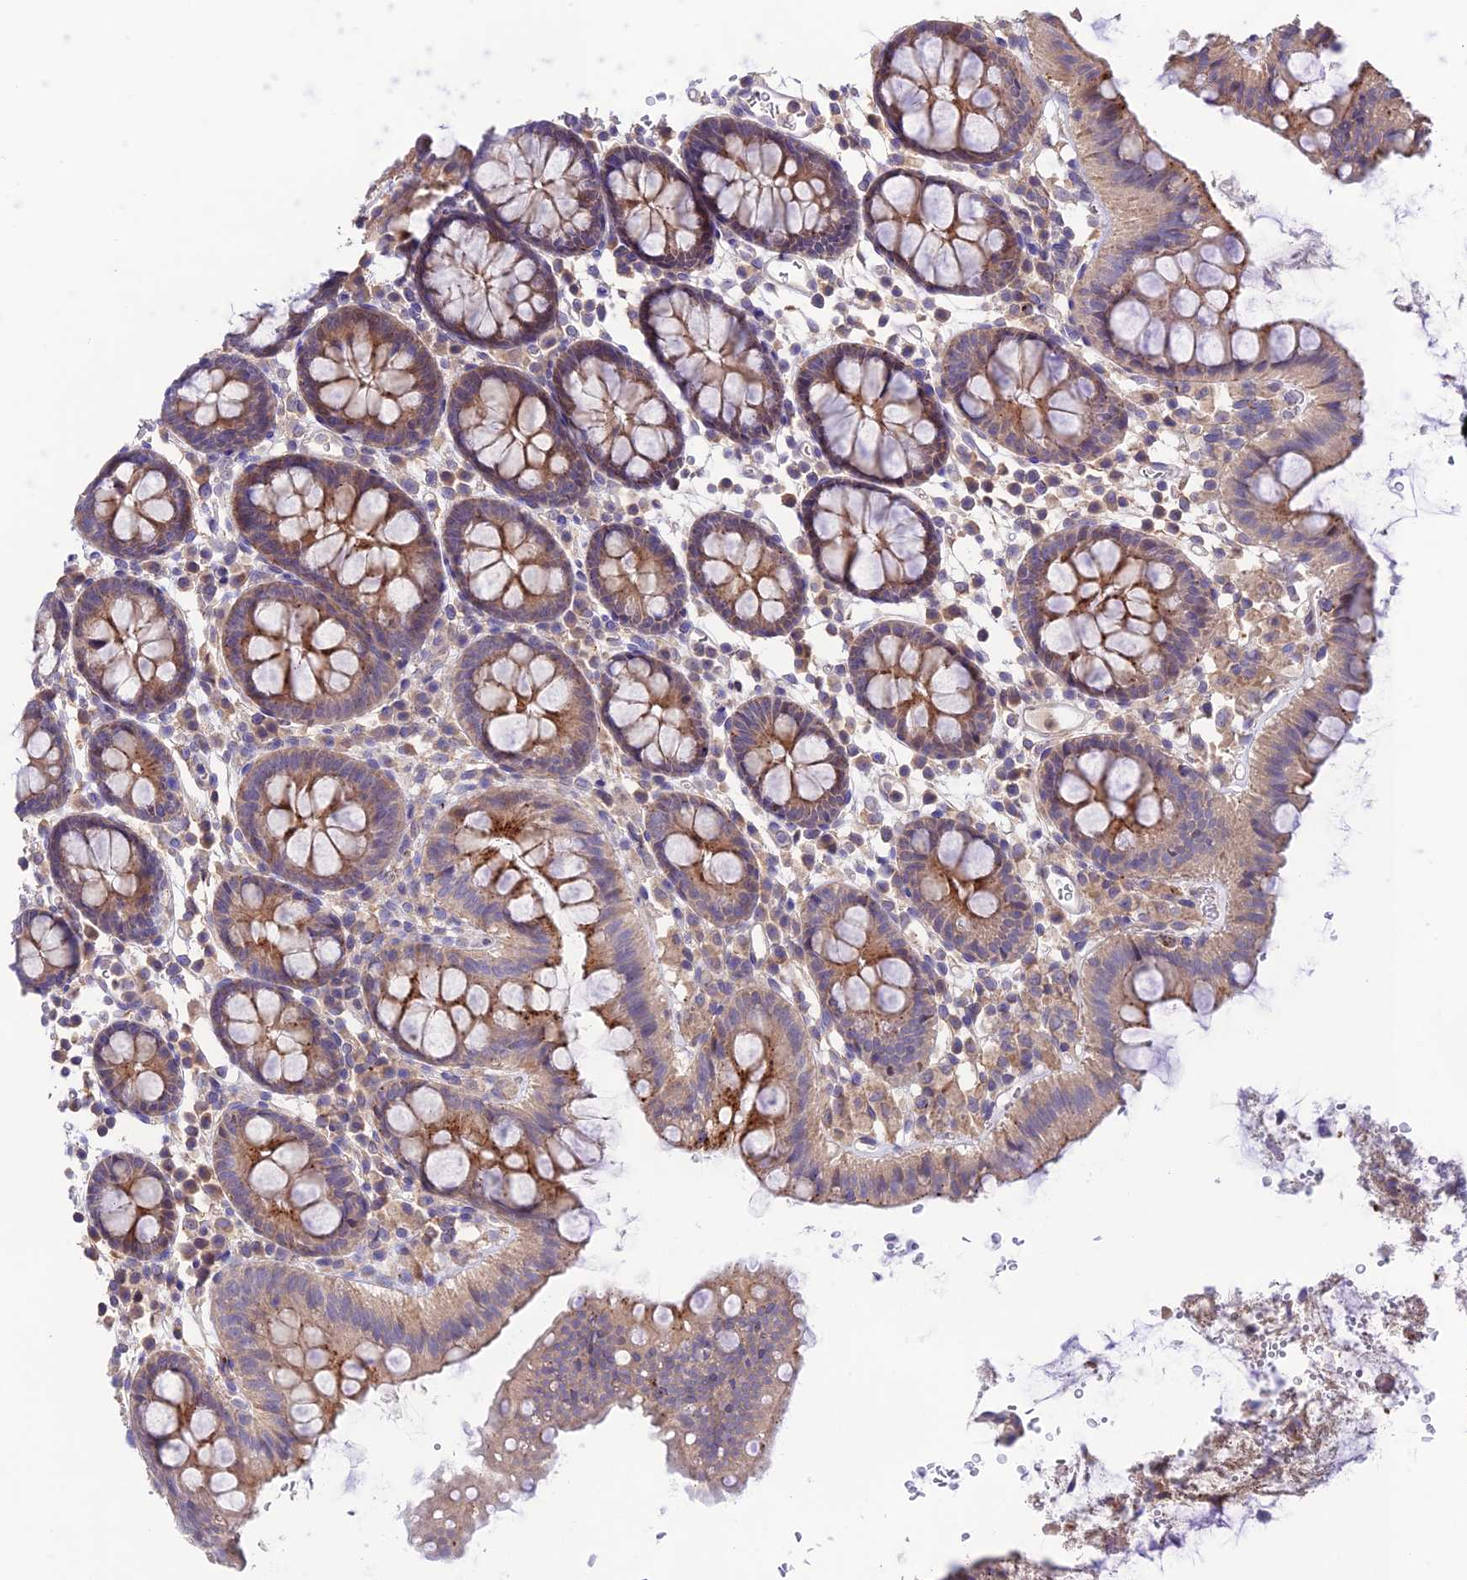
{"staining": {"intensity": "negative", "quantity": "none", "location": "none"}, "tissue": "colon", "cell_type": "Endothelial cells", "image_type": "normal", "snomed": [{"axis": "morphology", "description": "Normal tissue, NOS"}, {"axis": "topography", "description": "Colon"}], "caption": "IHC image of normal colon stained for a protein (brown), which reveals no expression in endothelial cells. Brightfield microscopy of immunohistochemistry stained with DAB (3,3'-diaminobenzidine) (brown) and hematoxylin (blue), captured at high magnification.", "gene": "BRME1", "patient": {"sex": "male", "age": 75}}